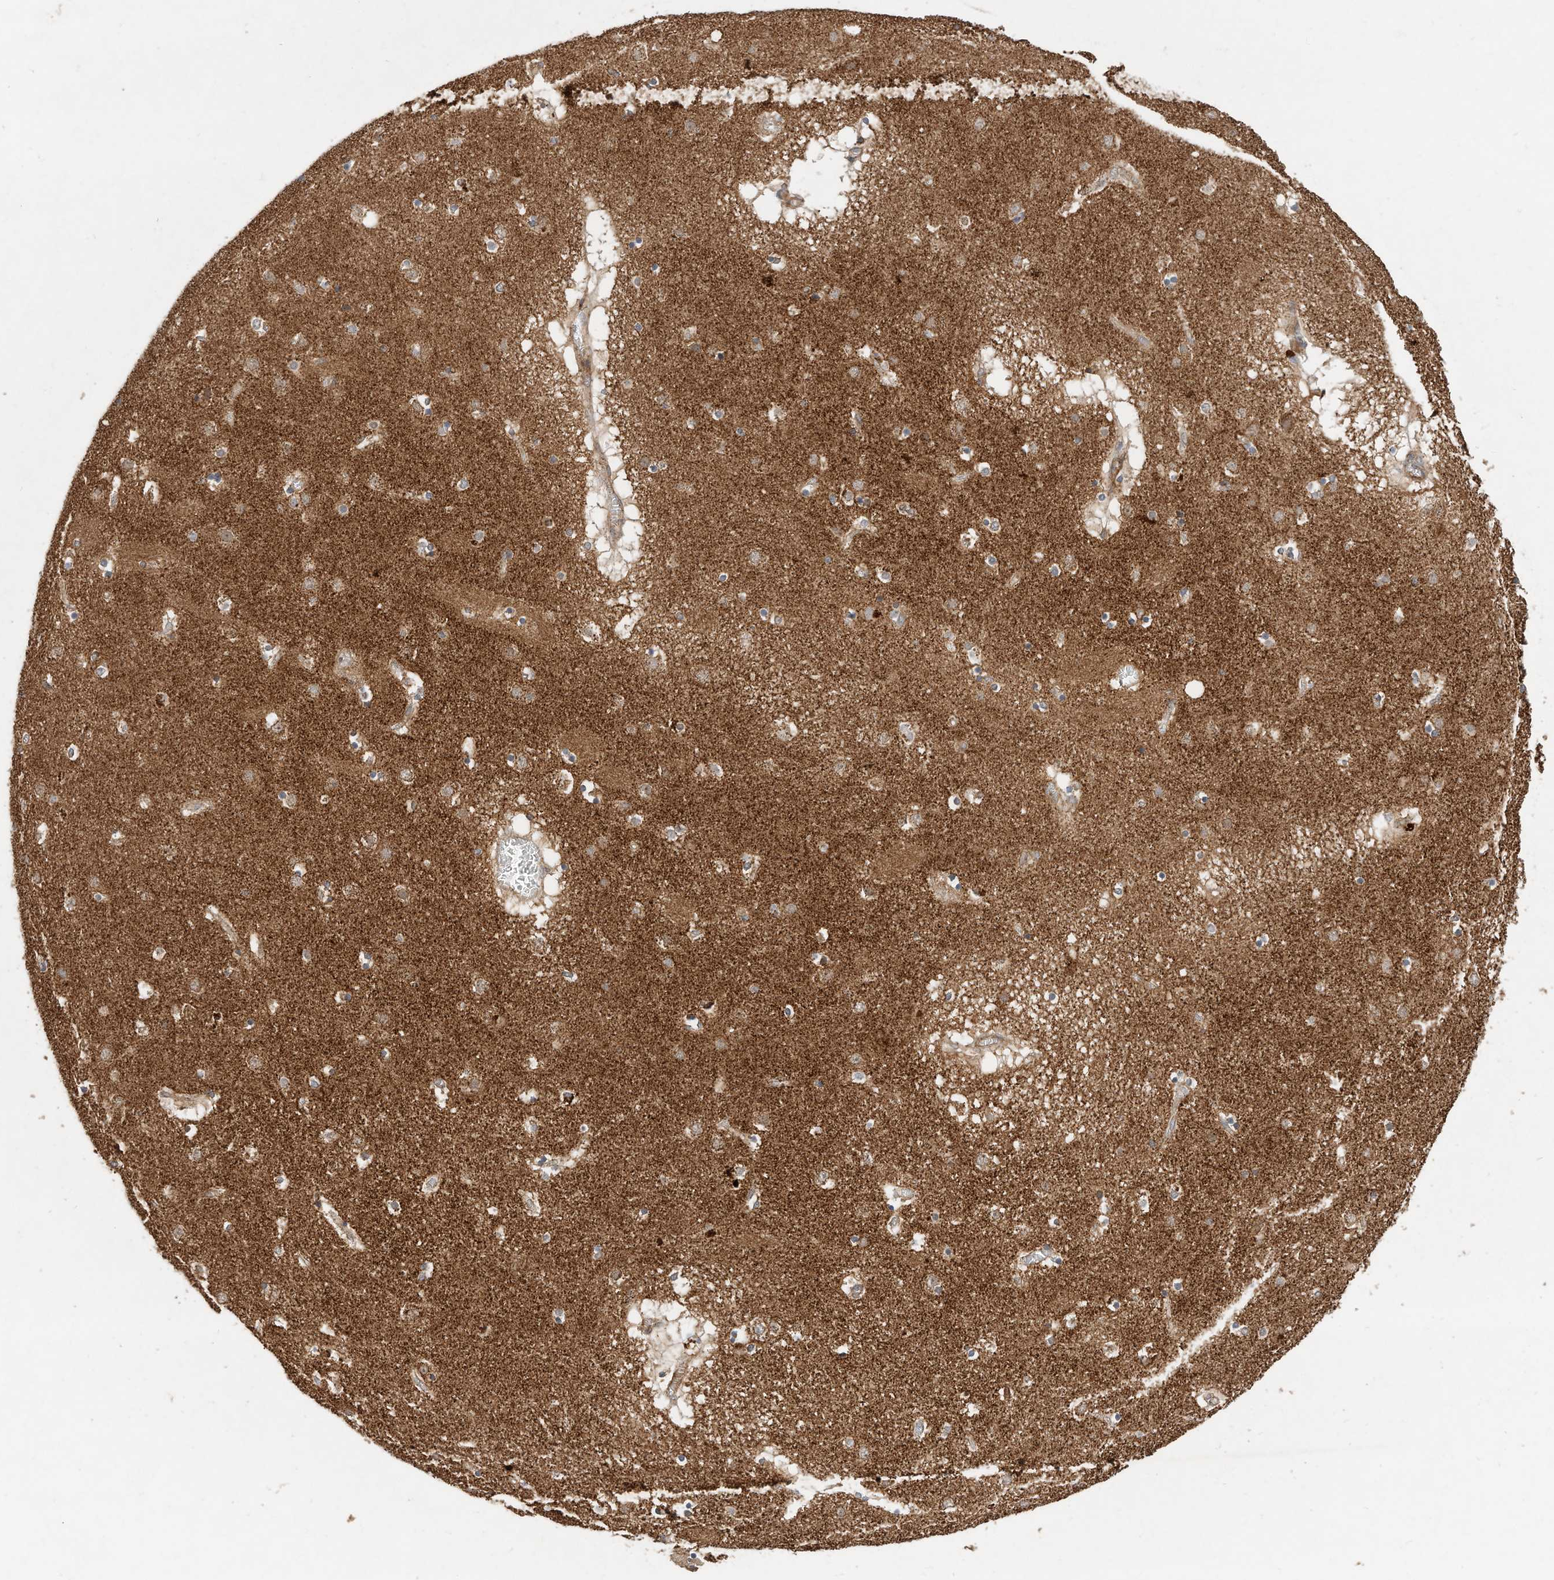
{"staining": {"intensity": "negative", "quantity": "none", "location": "none"}, "tissue": "caudate", "cell_type": "Glial cells", "image_type": "normal", "snomed": [{"axis": "morphology", "description": "Normal tissue, NOS"}, {"axis": "topography", "description": "Lateral ventricle wall"}], "caption": "Glial cells show no significant staining in benign caudate. (DAB immunohistochemistry (IHC), high magnification).", "gene": "CPAMD8", "patient": {"sex": "male", "age": 70}}